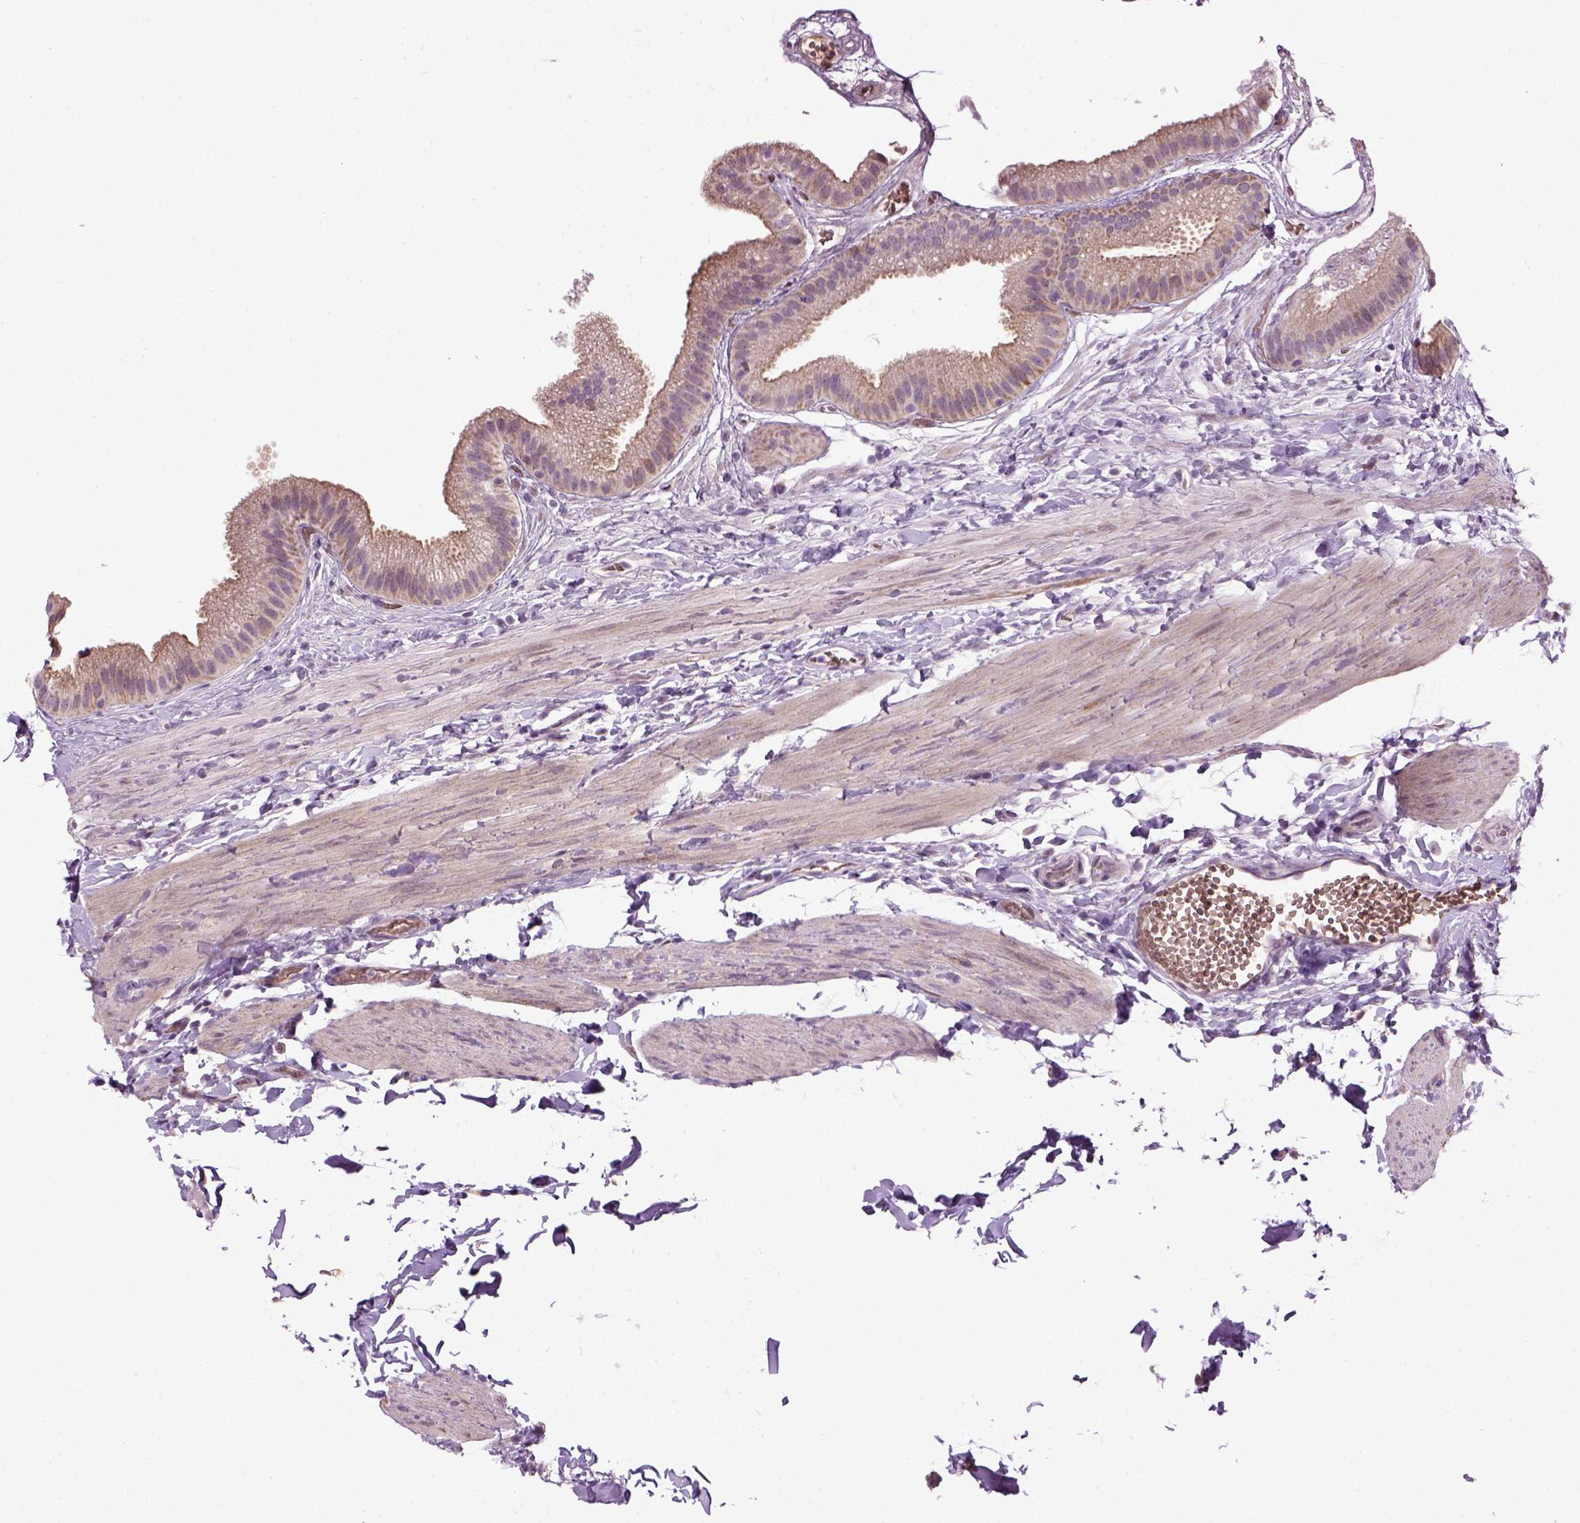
{"staining": {"intensity": "weak", "quantity": "25%-75%", "location": "cytoplasmic/membranous"}, "tissue": "gallbladder", "cell_type": "Glandular cells", "image_type": "normal", "snomed": [{"axis": "morphology", "description": "Normal tissue, NOS"}, {"axis": "topography", "description": "Gallbladder"}], "caption": "A brown stain labels weak cytoplasmic/membranous staining of a protein in glandular cells of benign gallbladder. The staining was performed using DAB (3,3'-diaminobenzidine) to visualize the protein expression in brown, while the nuclei were stained in blue with hematoxylin (Magnification: 20x).", "gene": "XK", "patient": {"sex": "female", "age": 63}}